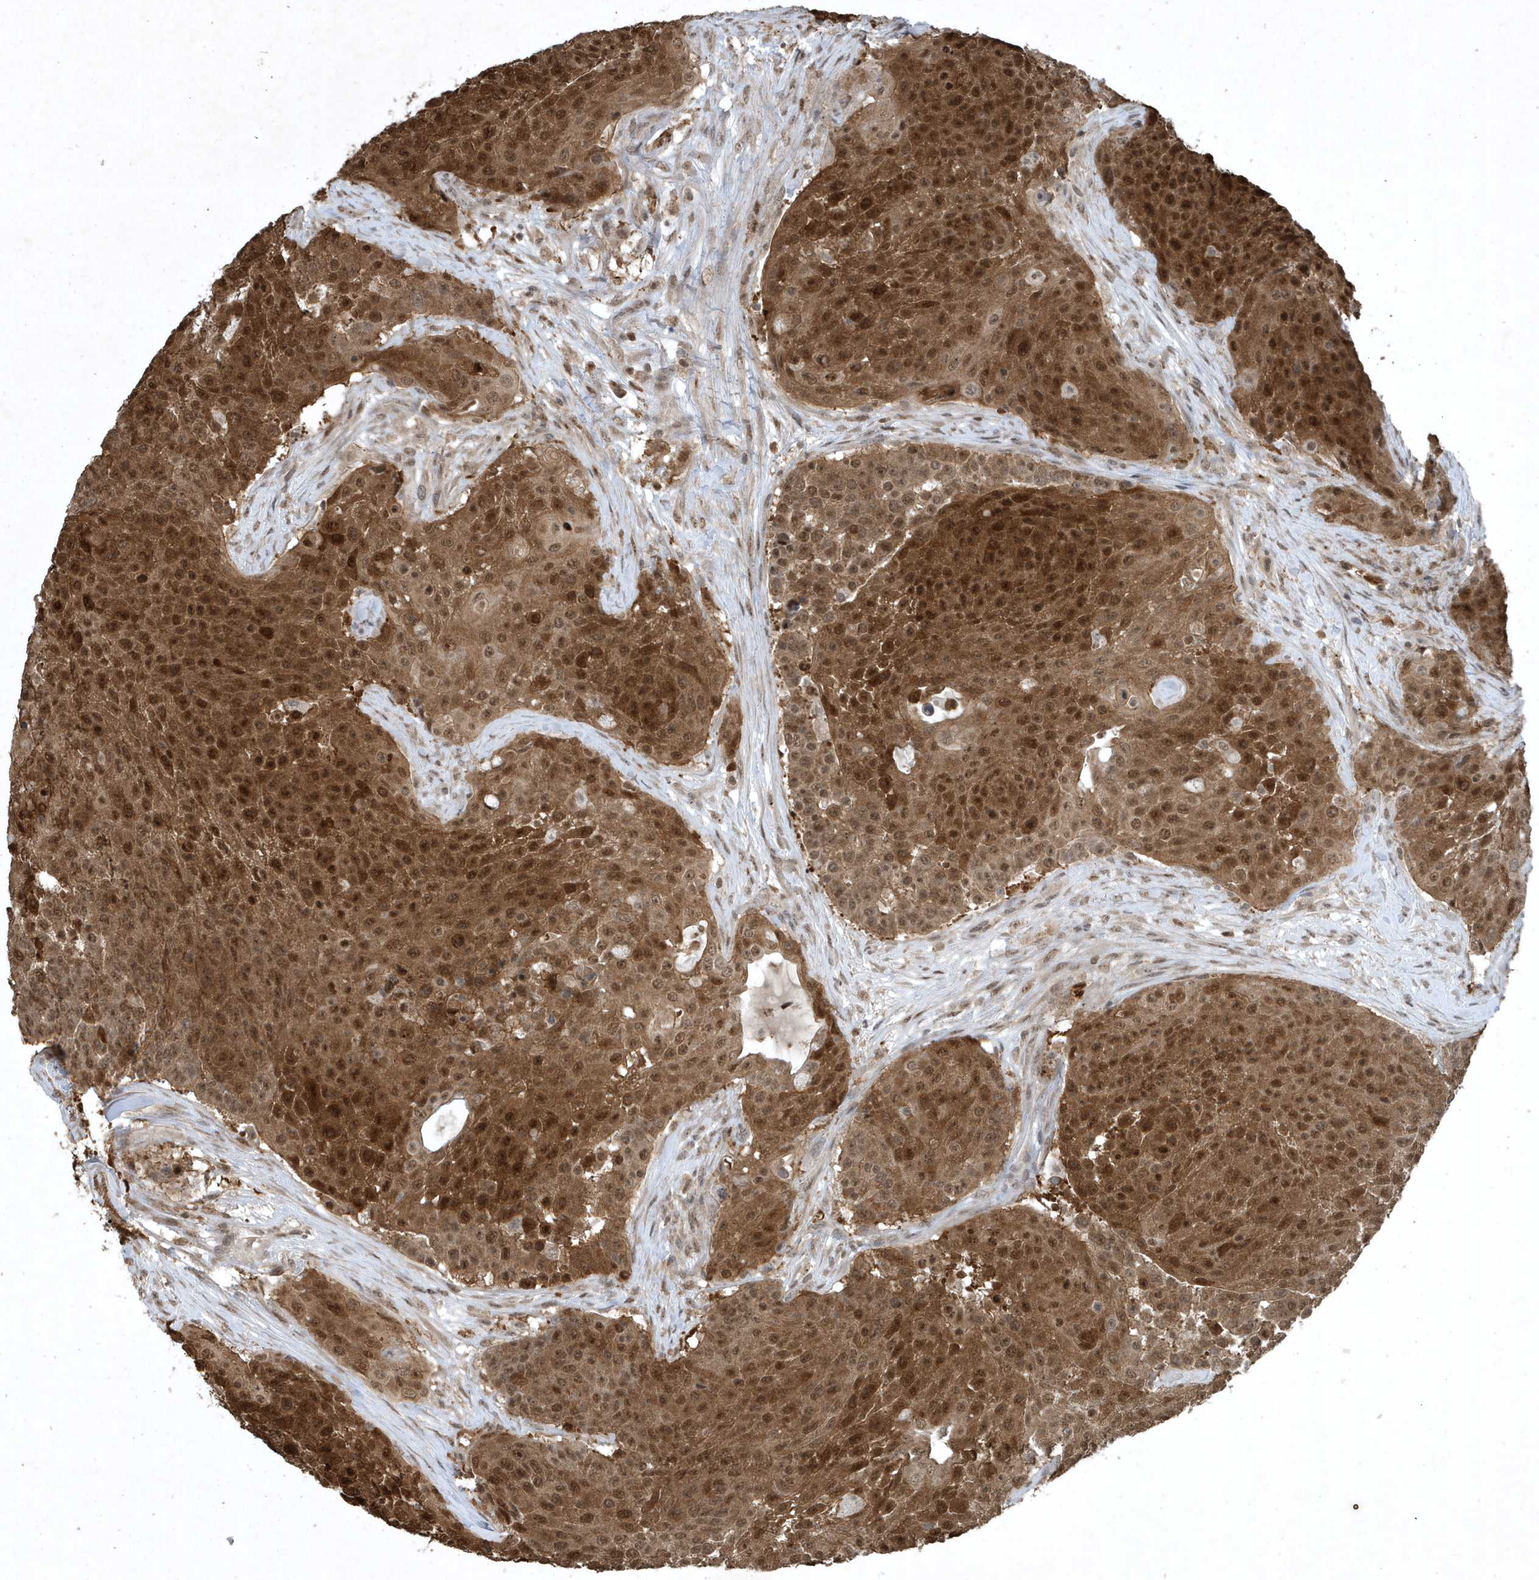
{"staining": {"intensity": "strong", "quantity": ">75%", "location": "cytoplasmic/membranous,nuclear"}, "tissue": "urothelial cancer", "cell_type": "Tumor cells", "image_type": "cancer", "snomed": [{"axis": "morphology", "description": "Urothelial carcinoma, High grade"}, {"axis": "topography", "description": "Urinary bladder"}], "caption": "Immunohistochemistry (IHC) of urothelial cancer exhibits high levels of strong cytoplasmic/membranous and nuclear positivity in about >75% of tumor cells. (DAB (3,3'-diaminobenzidine) IHC, brown staining for protein, blue staining for nuclei).", "gene": "HSPA1A", "patient": {"sex": "female", "age": 63}}